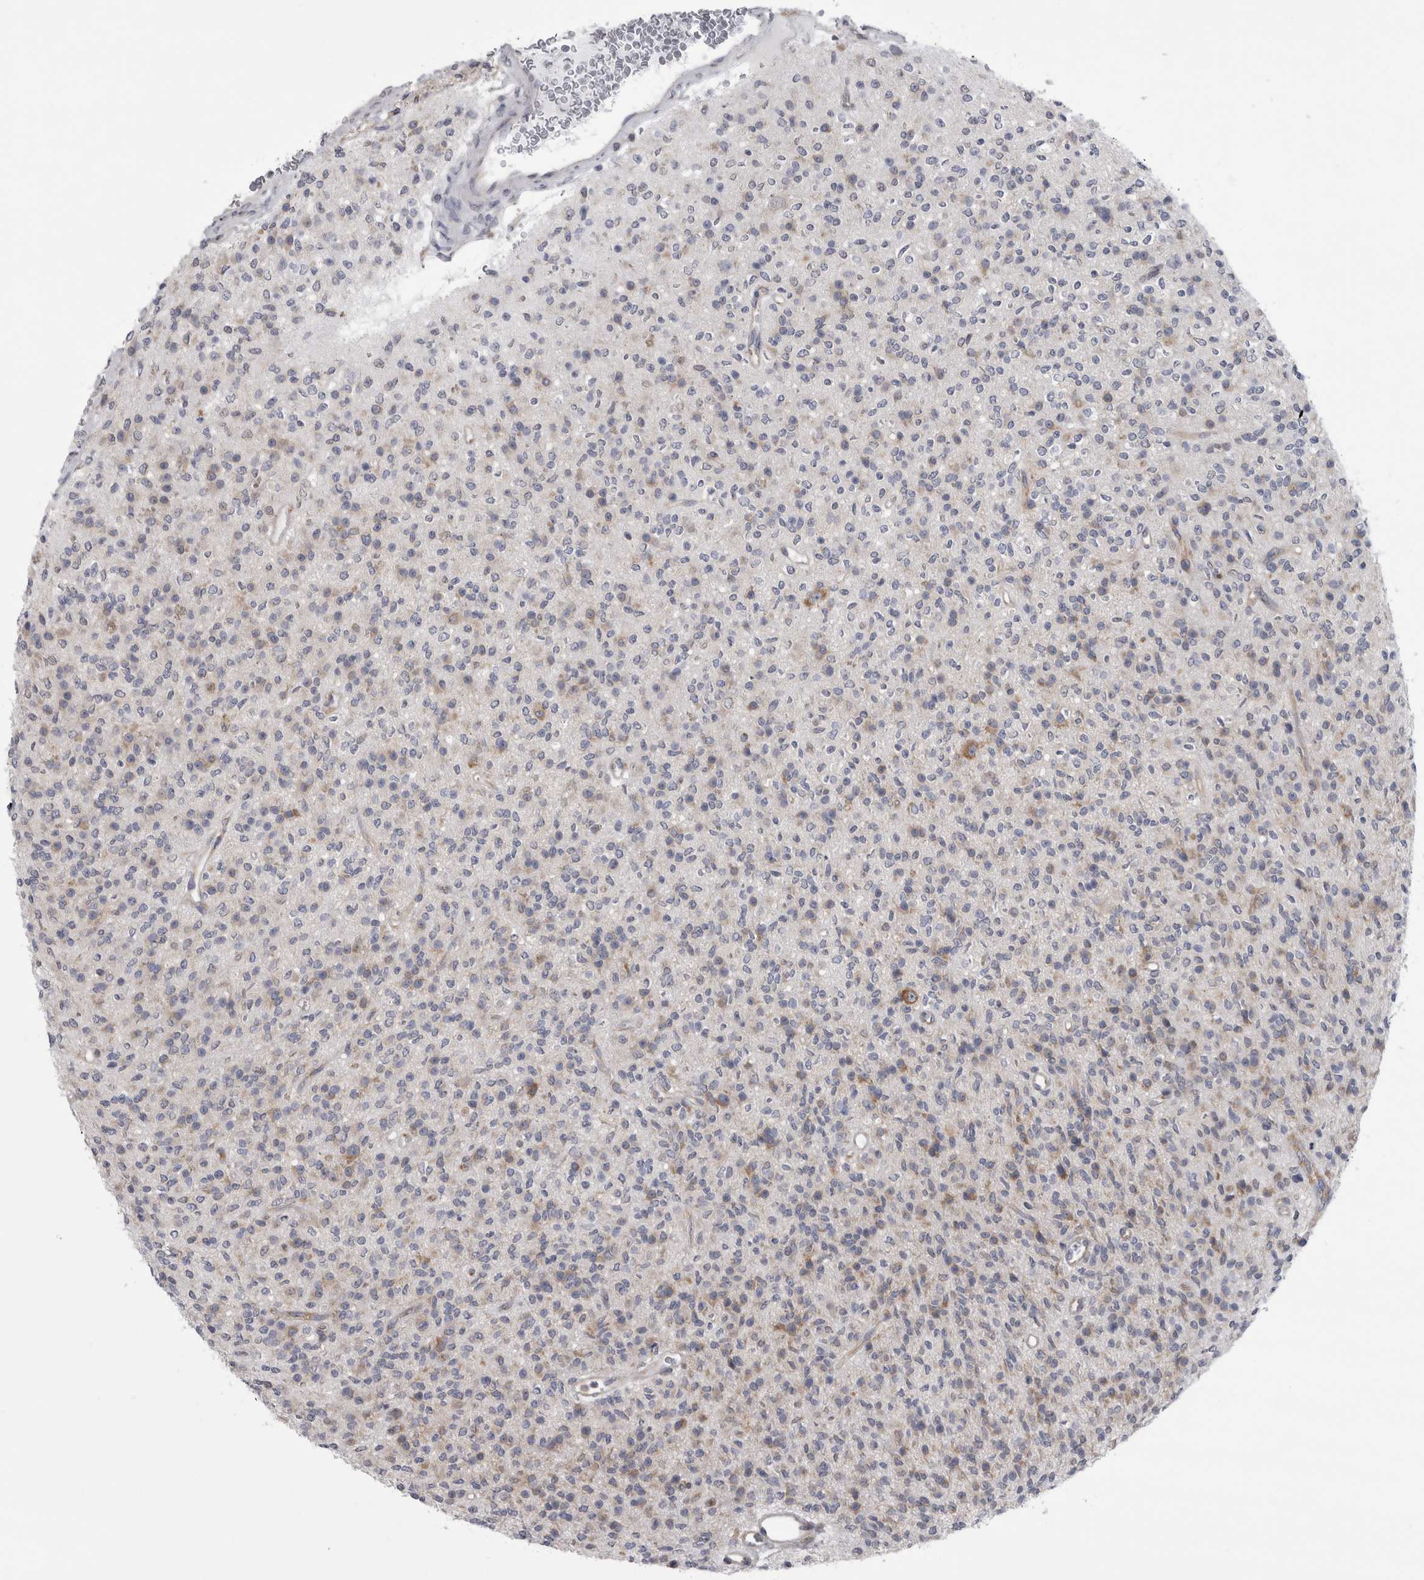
{"staining": {"intensity": "weak", "quantity": "<25%", "location": "cytoplasmic/membranous"}, "tissue": "glioma", "cell_type": "Tumor cells", "image_type": "cancer", "snomed": [{"axis": "morphology", "description": "Glioma, malignant, High grade"}, {"axis": "topography", "description": "Brain"}], "caption": "Tumor cells are negative for protein expression in human glioma. (Brightfield microscopy of DAB (3,3'-diaminobenzidine) IHC at high magnification).", "gene": "PRRC2C", "patient": {"sex": "male", "age": 34}}